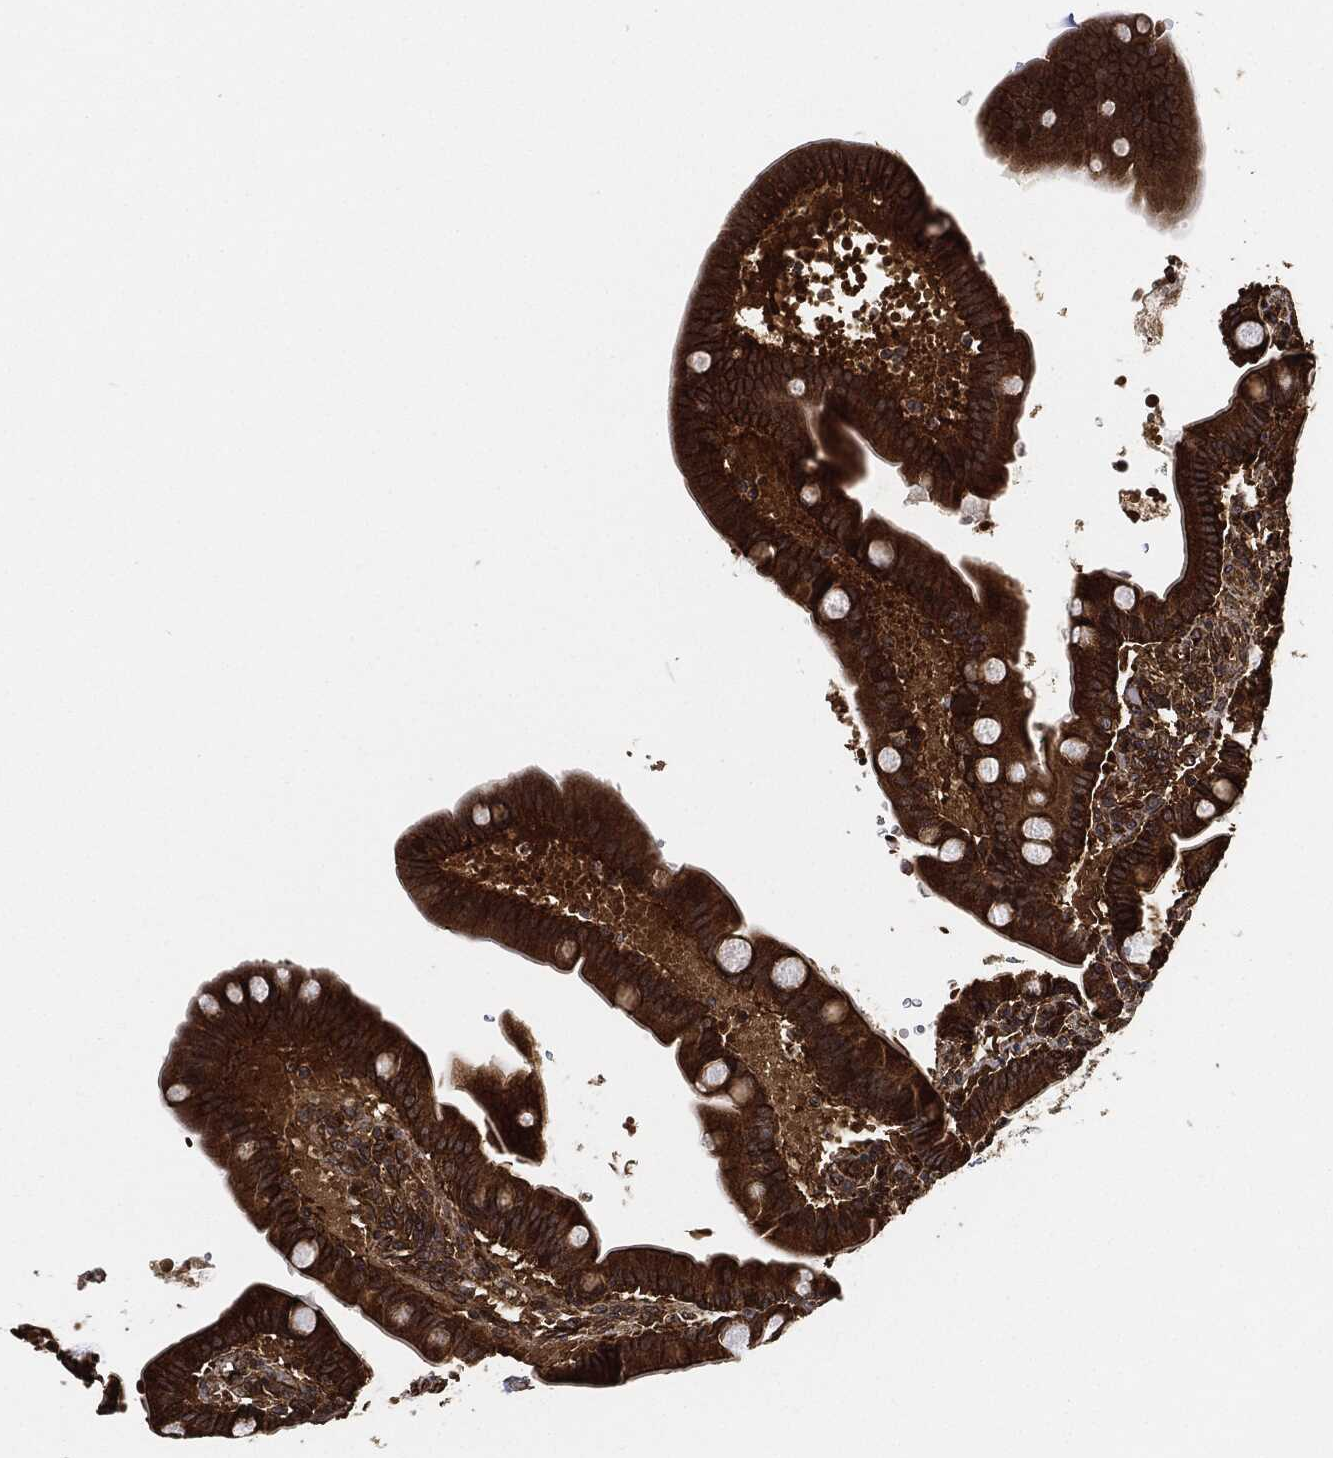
{"staining": {"intensity": "strong", "quantity": ">75%", "location": "cytoplasmic/membranous"}, "tissue": "small intestine", "cell_type": "Glandular cells", "image_type": "normal", "snomed": [{"axis": "morphology", "description": "Normal tissue, NOS"}, {"axis": "topography", "description": "Small intestine"}], "caption": "Brown immunohistochemical staining in unremarkable small intestine demonstrates strong cytoplasmic/membranous expression in about >75% of glandular cells.", "gene": "CEP290", "patient": {"sex": "male", "age": 66}}